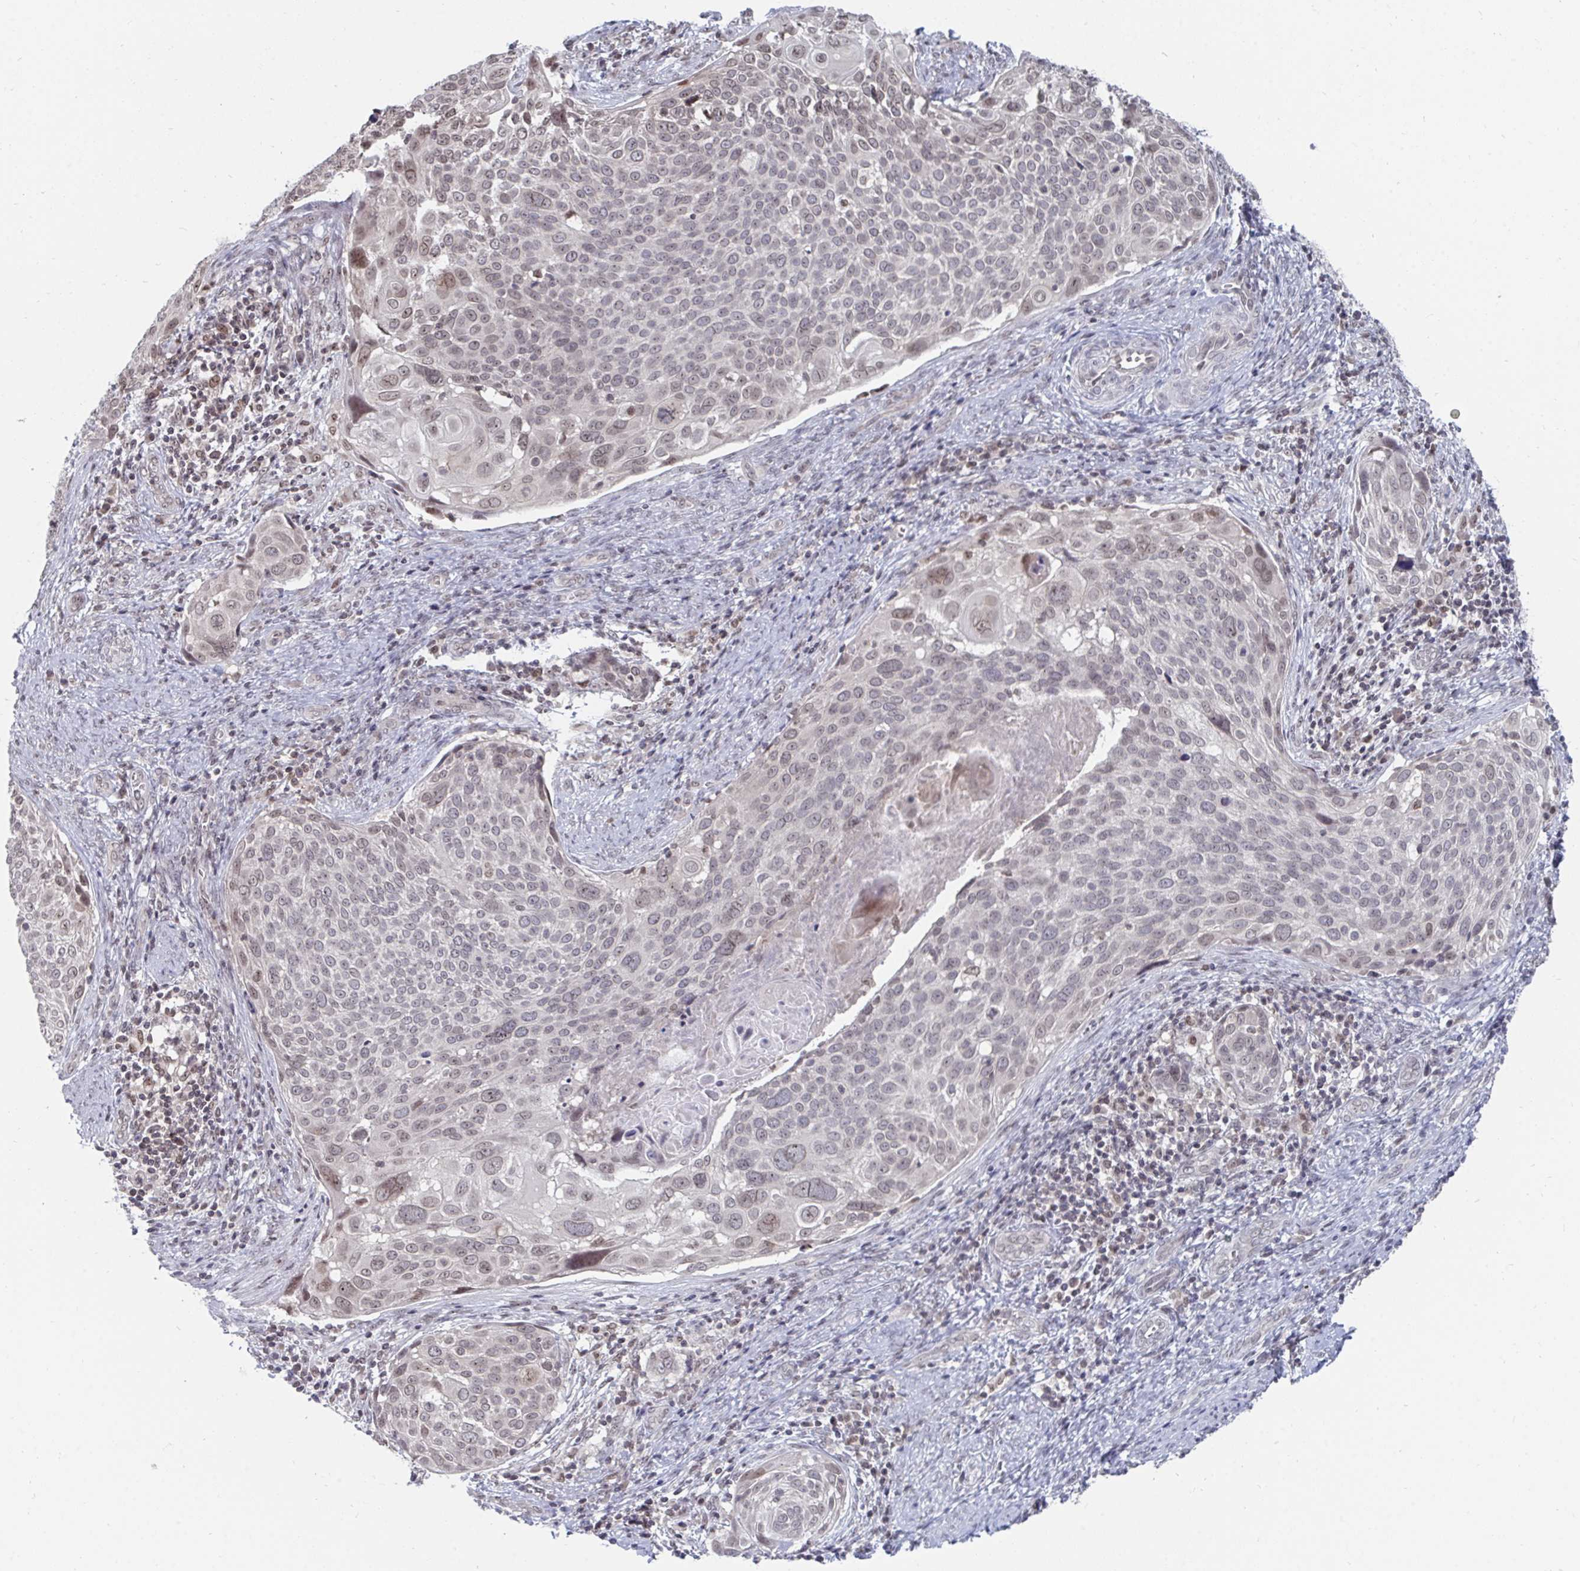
{"staining": {"intensity": "weak", "quantity": "<25%", "location": "nuclear"}, "tissue": "cervical cancer", "cell_type": "Tumor cells", "image_type": "cancer", "snomed": [{"axis": "morphology", "description": "Squamous cell carcinoma, NOS"}, {"axis": "topography", "description": "Cervix"}], "caption": "Tumor cells show no significant protein expression in cervical cancer (squamous cell carcinoma).", "gene": "TRIP12", "patient": {"sex": "female", "age": 39}}